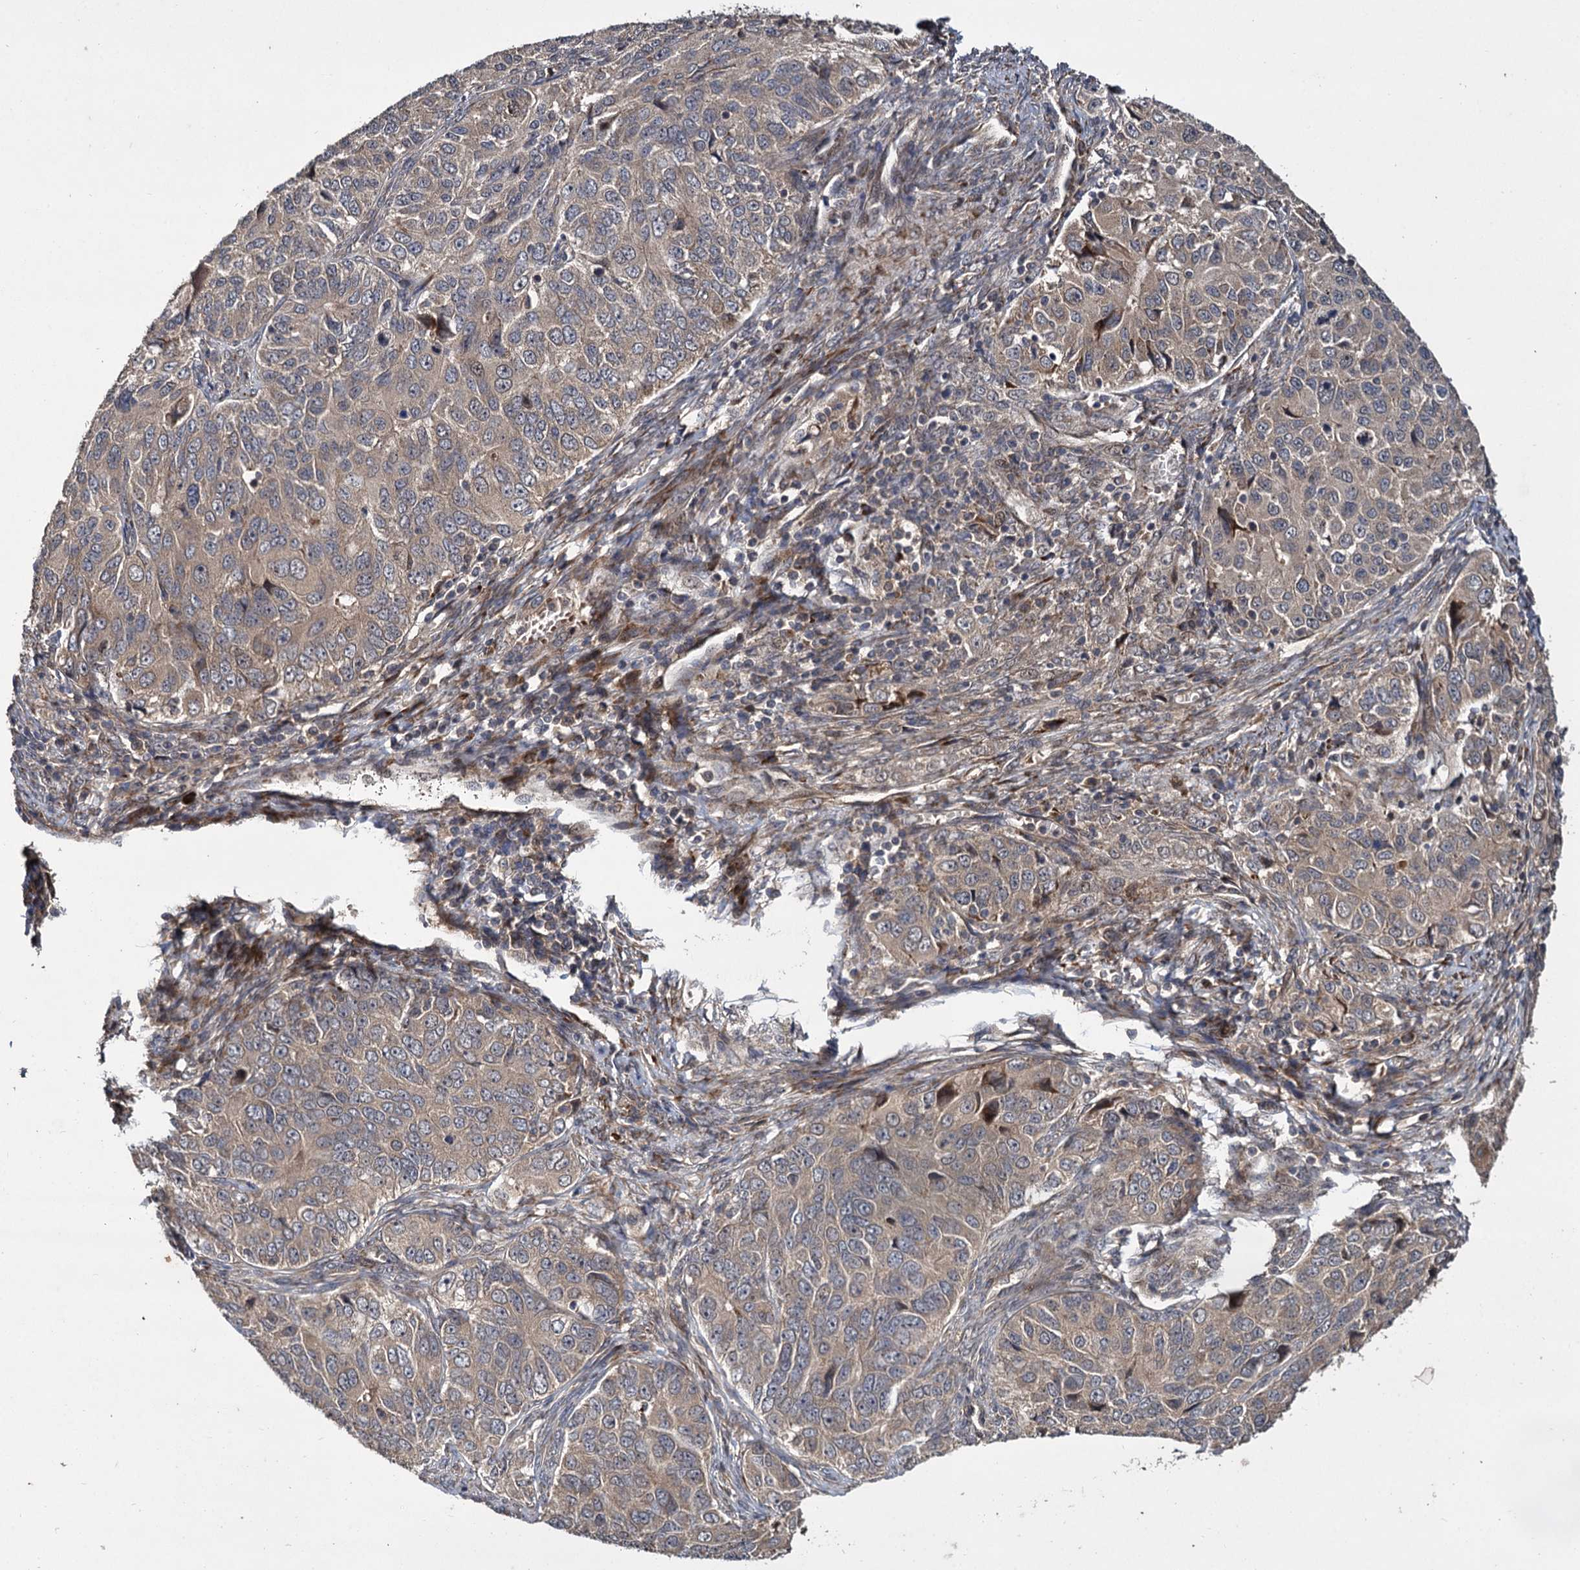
{"staining": {"intensity": "negative", "quantity": "none", "location": "none"}, "tissue": "ovarian cancer", "cell_type": "Tumor cells", "image_type": "cancer", "snomed": [{"axis": "morphology", "description": "Carcinoma, endometroid"}, {"axis": "topography", "description": "Ovary"}], "caption": "This is a photomicrograph of immunohistochemistry (IHC) staining of ovarian cancer, which shows no staining in tumor cells.", "gene": "INPPL1", "patient": {"sex": "female", "age": 51}}